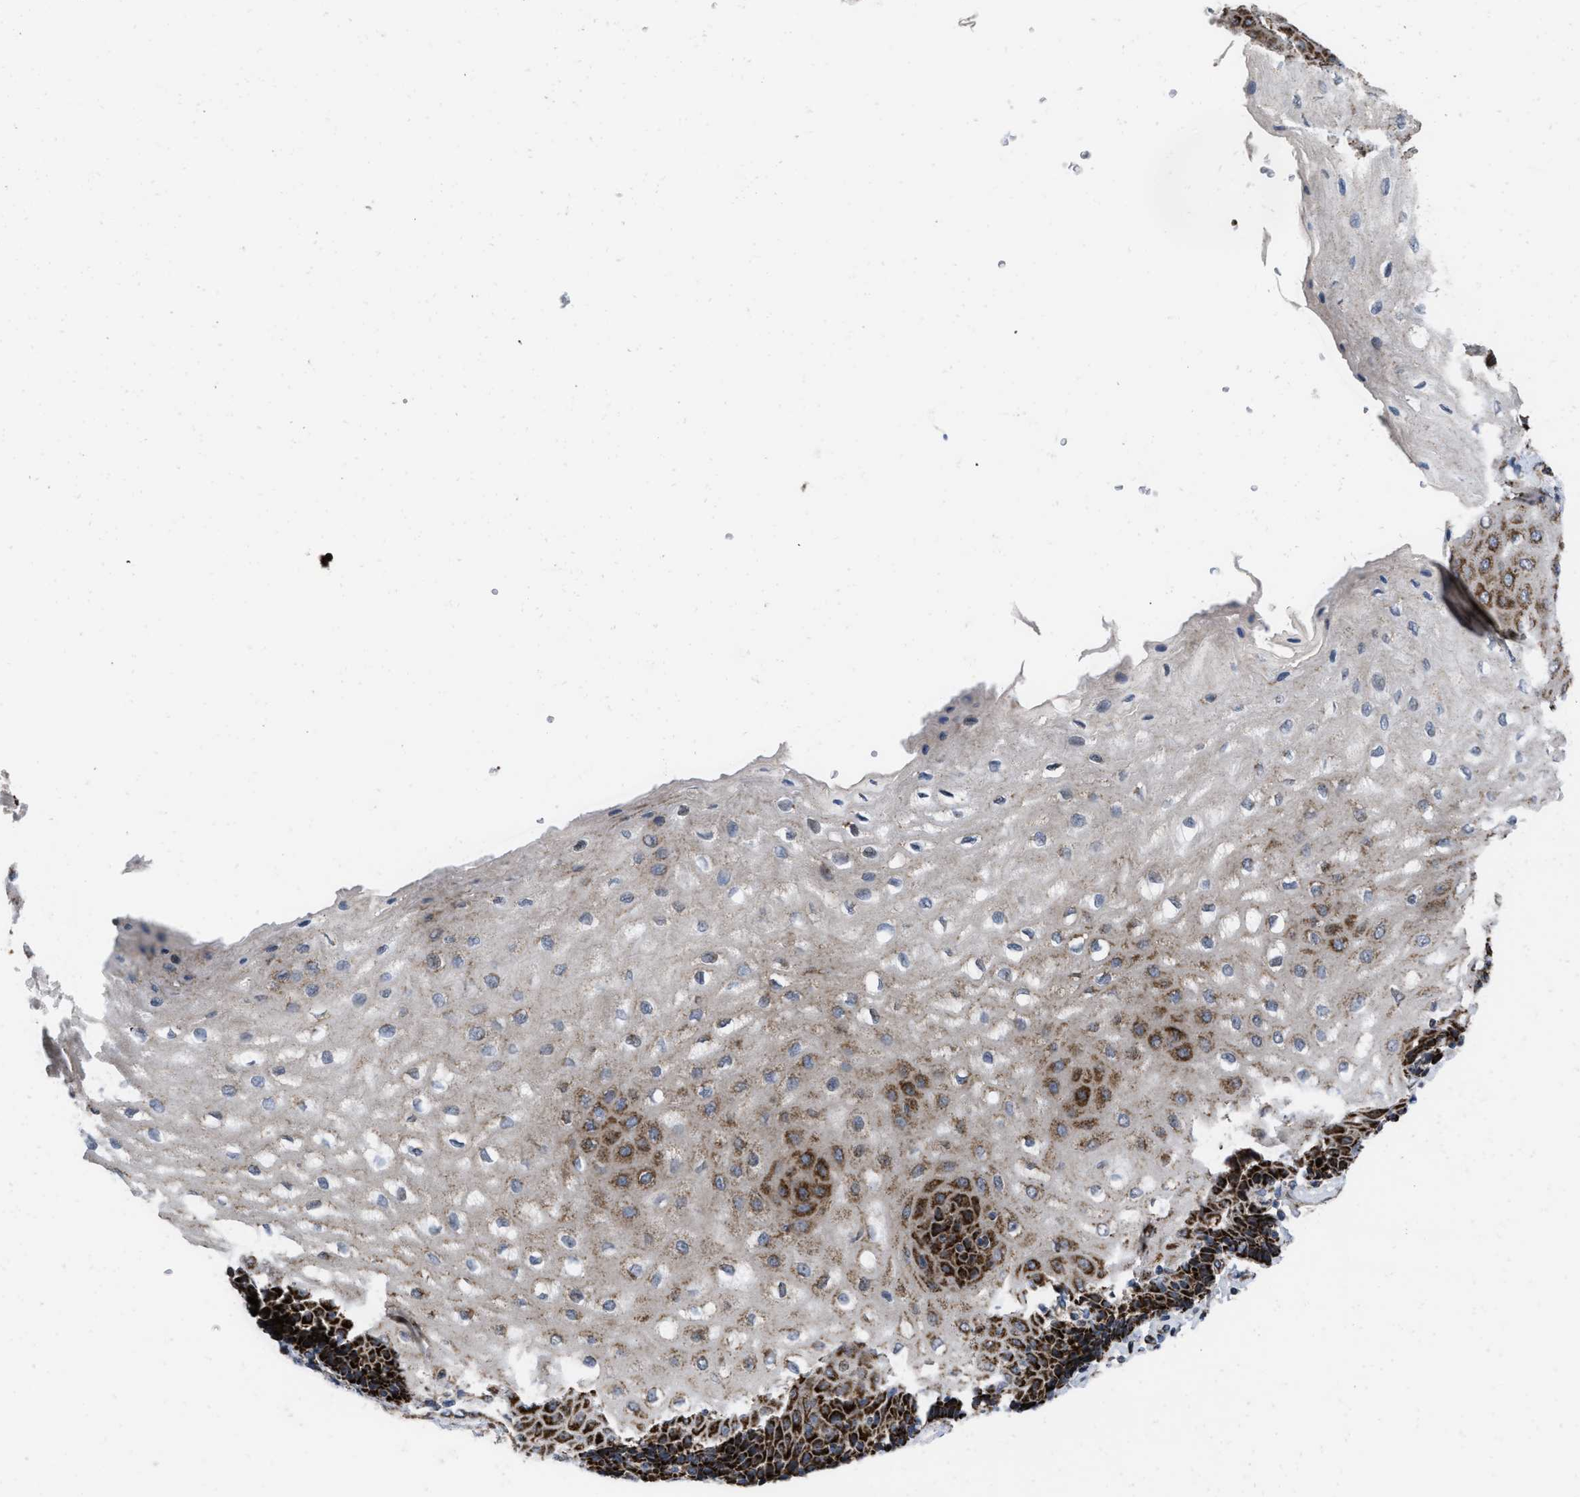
{"staining": {"intensity": "strong", "quantity": ">75%", "location": "cytoplasmic/membranous"}, "tissue": "esophagus", "cell_type": "Squamous epithelial cells", "image_type": "normal", "snomed": [{"axis": "morphology", "description": "Normal tissue, NOS"}, {"axis": "topography", "description": "Esophagus"}], "caption": "Squamous epithelial cells demonstrate high levels of strong cytoplasmic/membranous staining in approximately >75% of cells in unremarkable esophagus. Using DAB (brown) and hematoxylin (blue) stains, captured at high magnification using brightfield microscopy.", "gene": "AKAP1", "patient": {"sex": "male", "age": 54}}